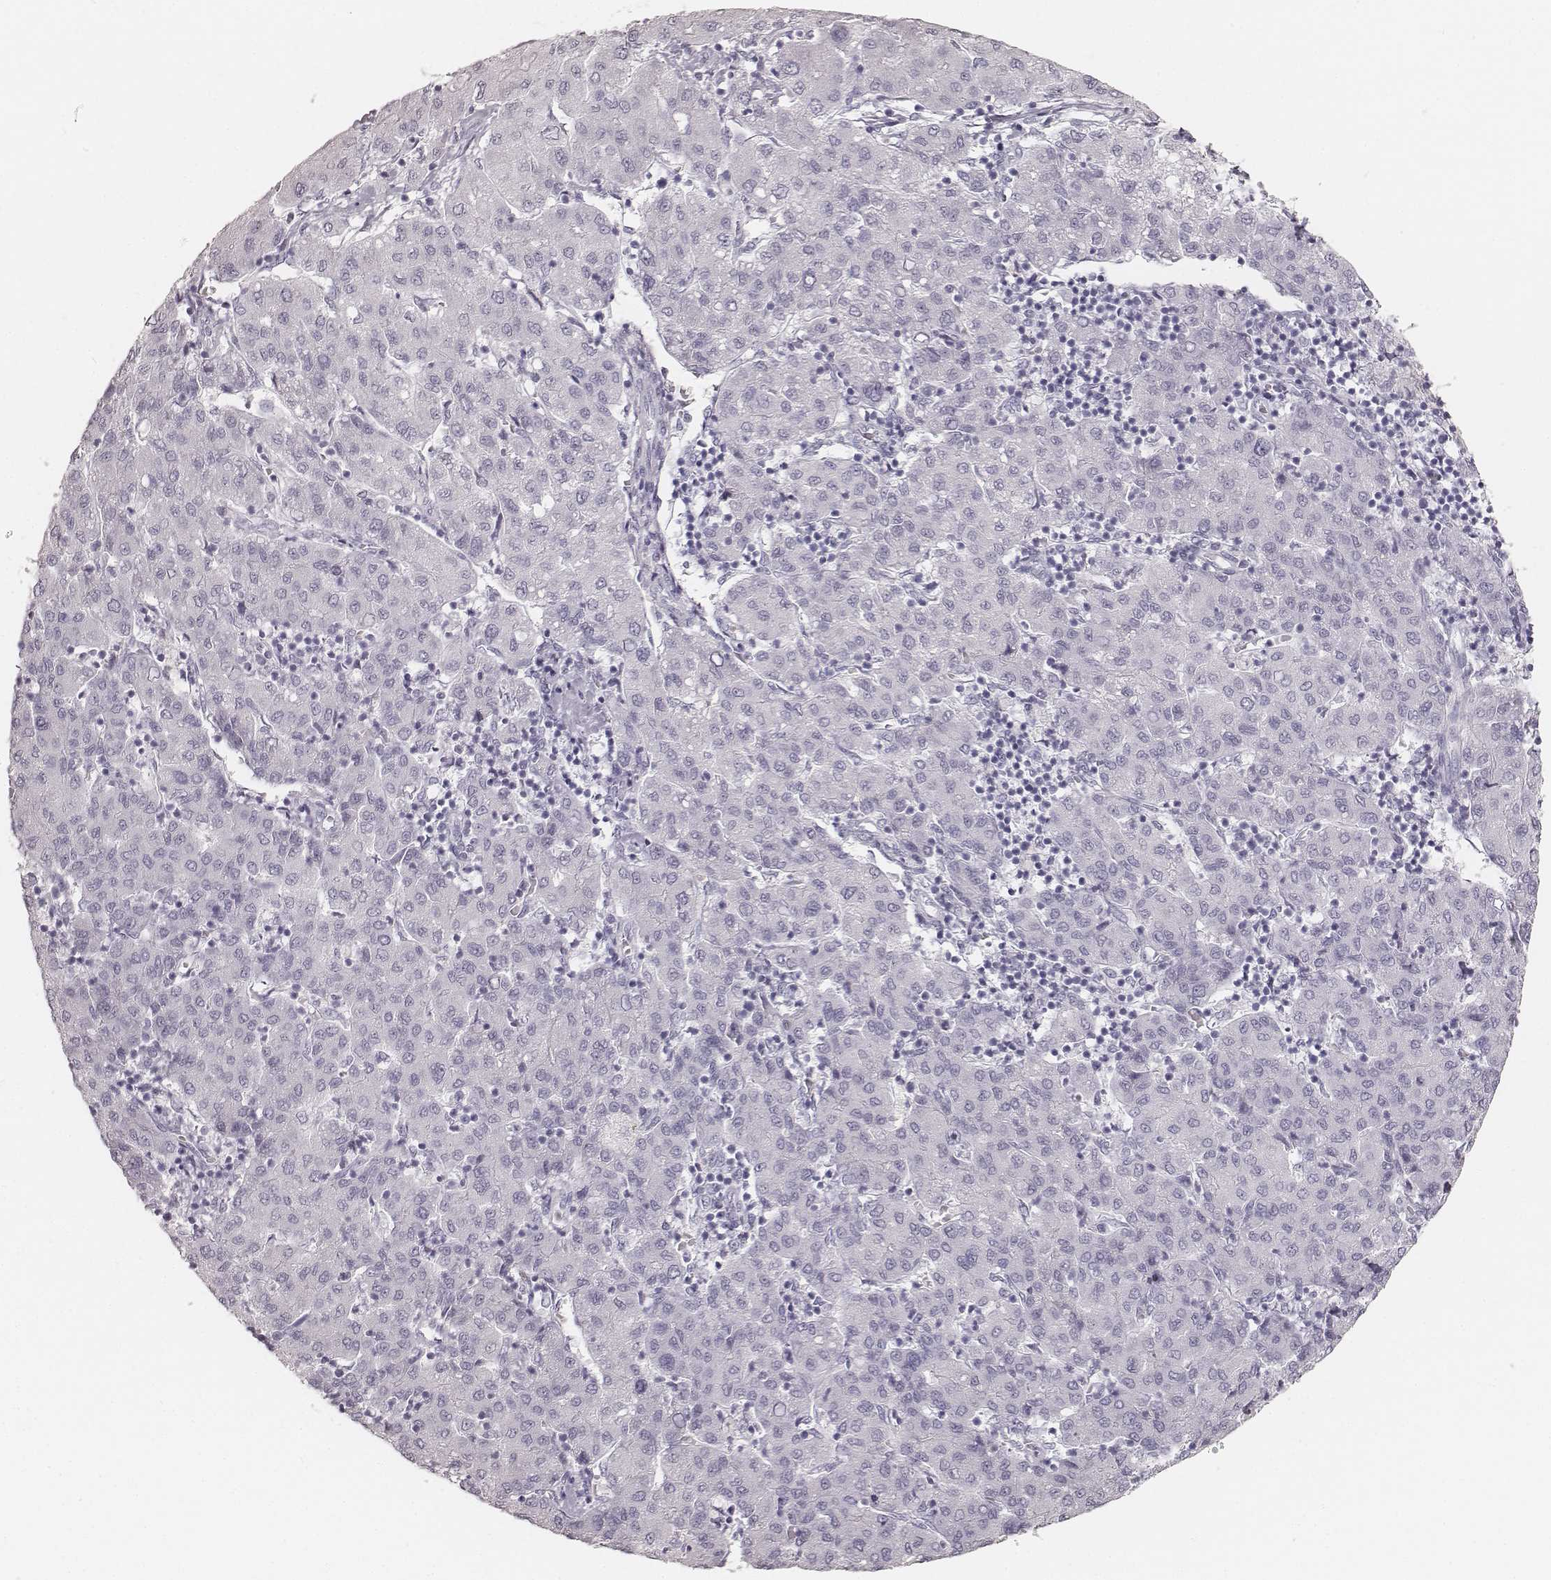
{"staining": {"intensity": "negative", "quantity": "none", "location": "none"}, "tissue": "liver cancer", "cell_type": "Tumor cells", "image_type": "cancer", "snomed": [{"axis": "morphology", "description": "Carcinoma, Hepatocellular, NOS"}, {"axis": "topography", "description": "Liver"}], "caption": "The IHC micrograph has no significant expression in tumor cells of liver cancer tissue. The staining was performed using DAB (3,3'-diaminobenzidine) to visualize the protein expression in brown, while the nuclei were stained in blue with hematoxylin (Magnification: 20x).", "gene": "KRT34", "patient": {"sex": "male", "age": 65}}